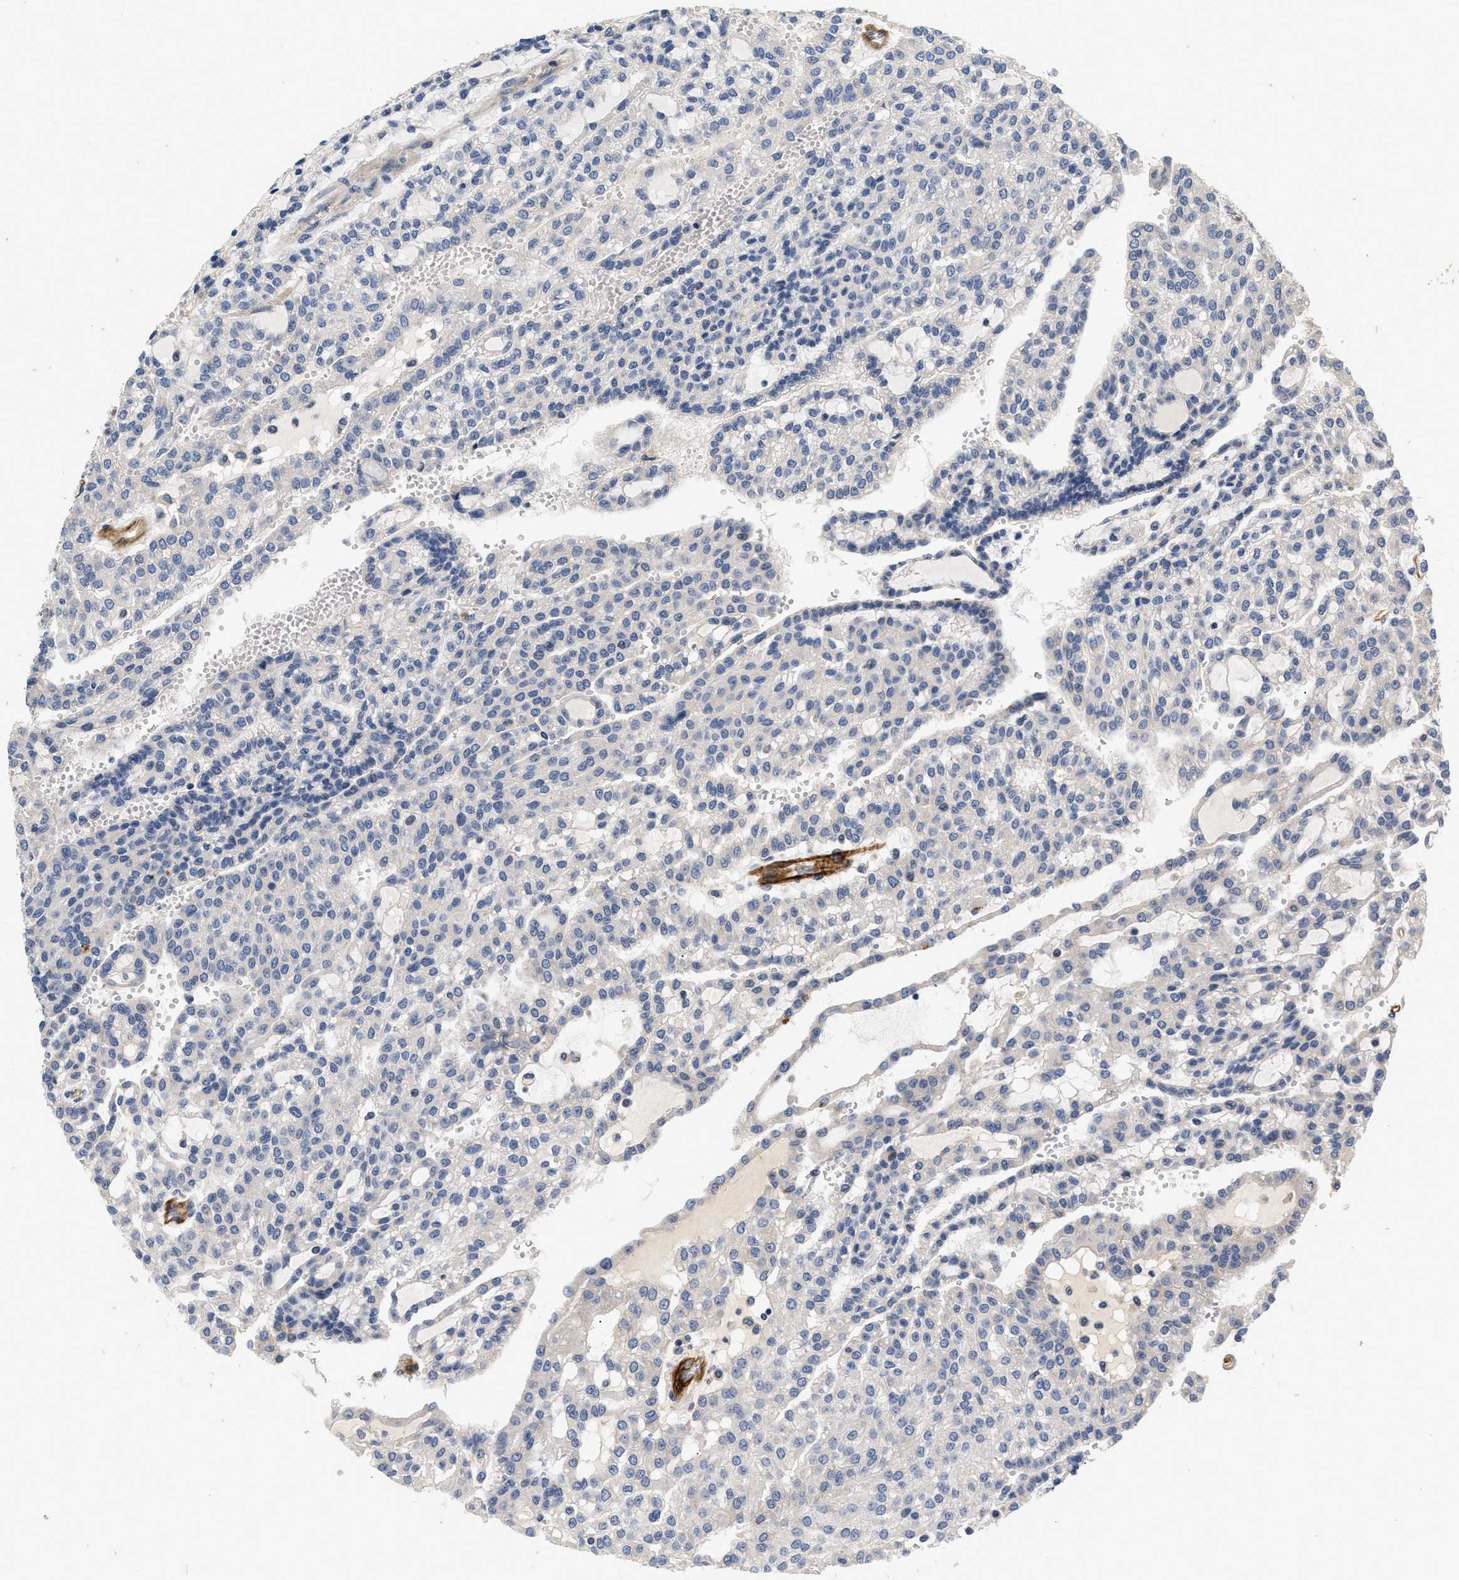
{"staining": {"intensity": "negative", "quantity": "none", "location": "none"}, "tissue": "renal cancer", "cell_type": "Tumor cells", "image_type": "cancer", "snomed": [{"axis": "morphology", "description": "Adenocarcinoma, NOS"}, {"axis": "topography", "description": "Kidney"}], "caption": "Tumor cells are negative for protein expression in human renal cancer (adenocarcinoma). (DAB immunohistochemistry visualized using brightfield microscopy, high magnification).", "gene": "NME6", "patient": {"sex": "male", "age": 63}}